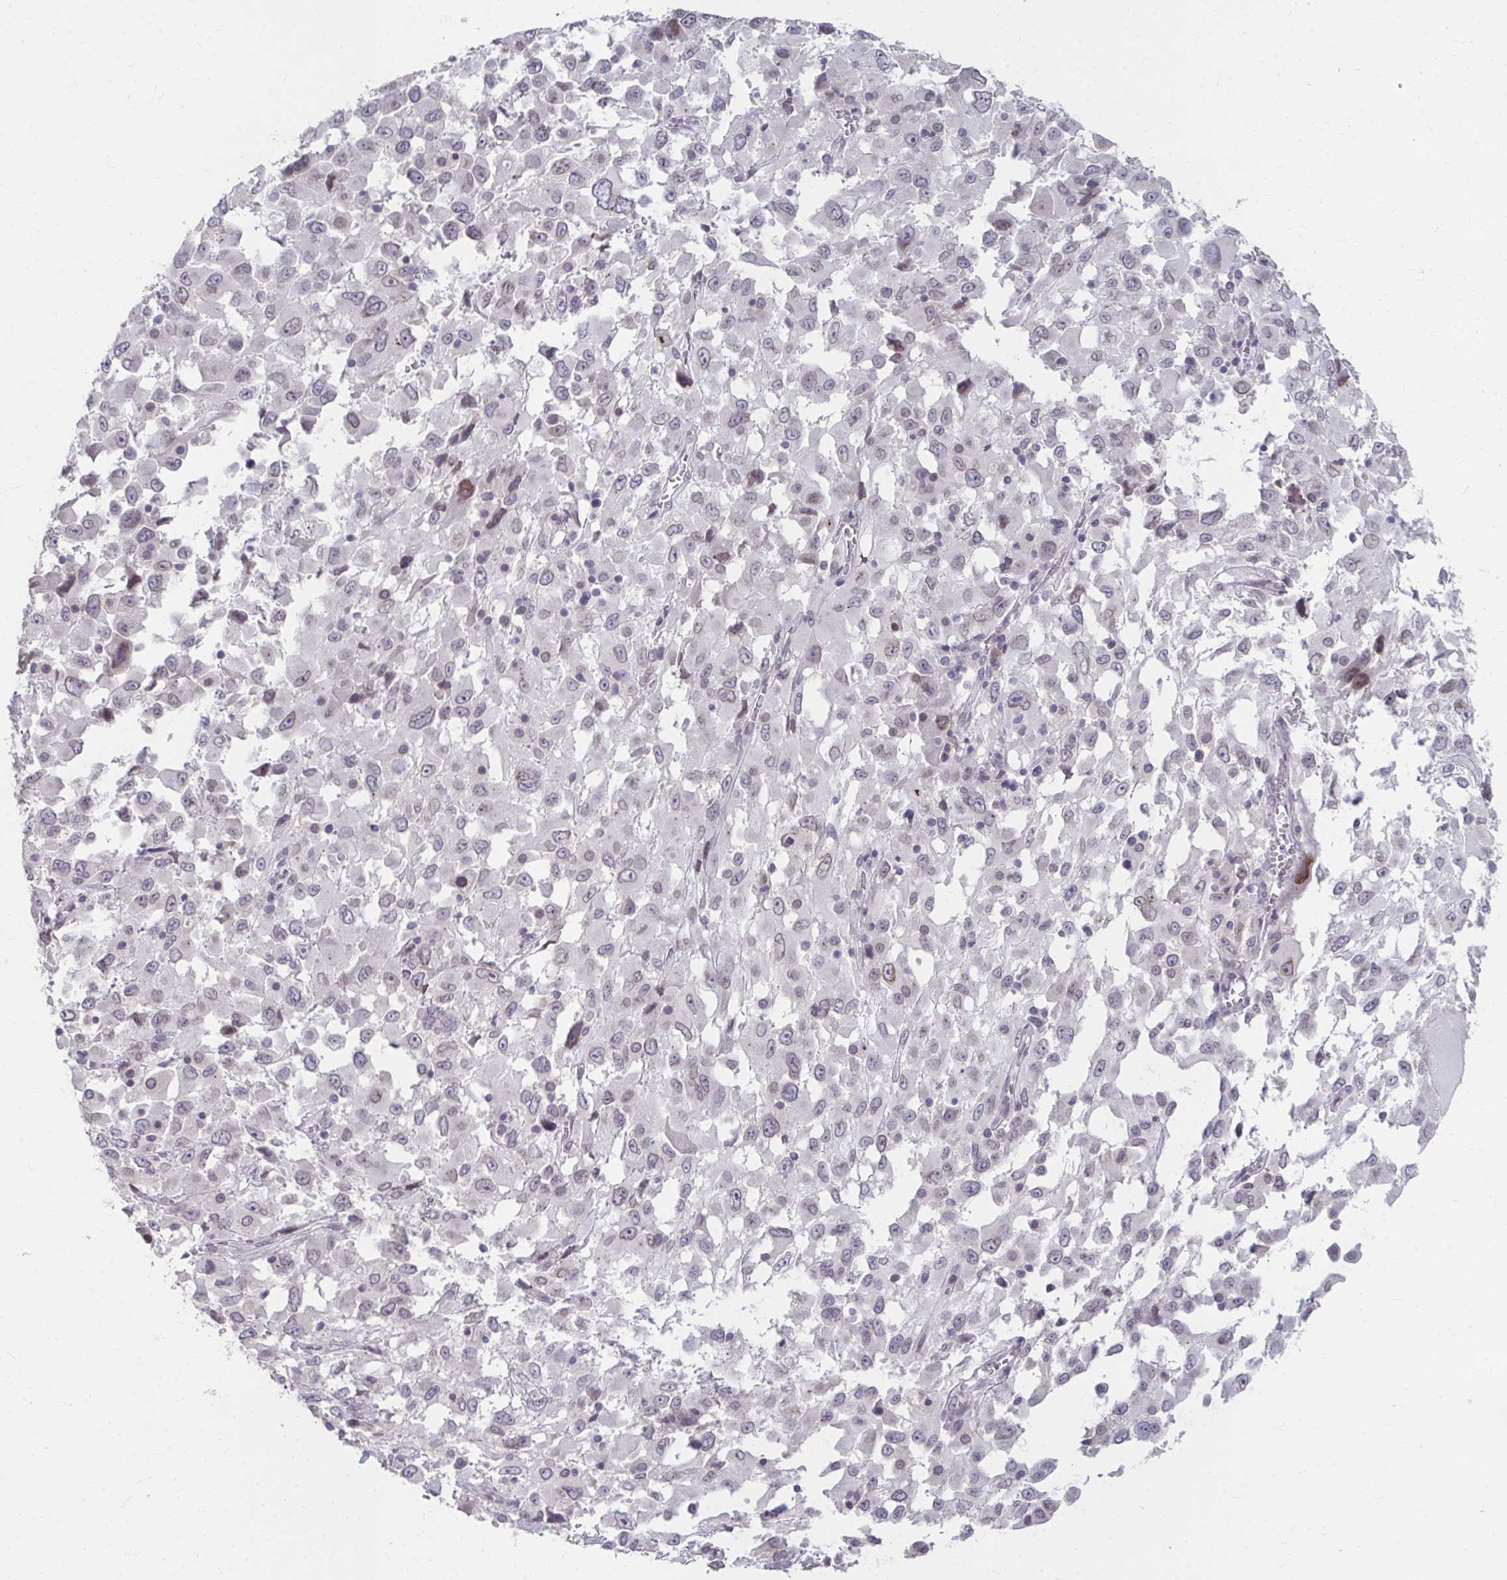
{"staining": {"intensity": "weak", "quantity": "<25%", "location": "cytoplasmic/membranous,nuclear"}, "tissue": "melanoma", "cell_type": "Tumor cells", "image_type": "cancer", "snomed": [{"axis": "morphology", "description": "Malignant melanoma, Metastatic site"}, {"axis": "topography", "description": "Soft tissue"}], "caption": "Malignant melanoma (metastatic site) stained for a protein using immunohistochemistry (IHC) demonstrates no positivity tumor cells.", "gene": "NUP133", "patient": {"sex": "male", "age": 50}}